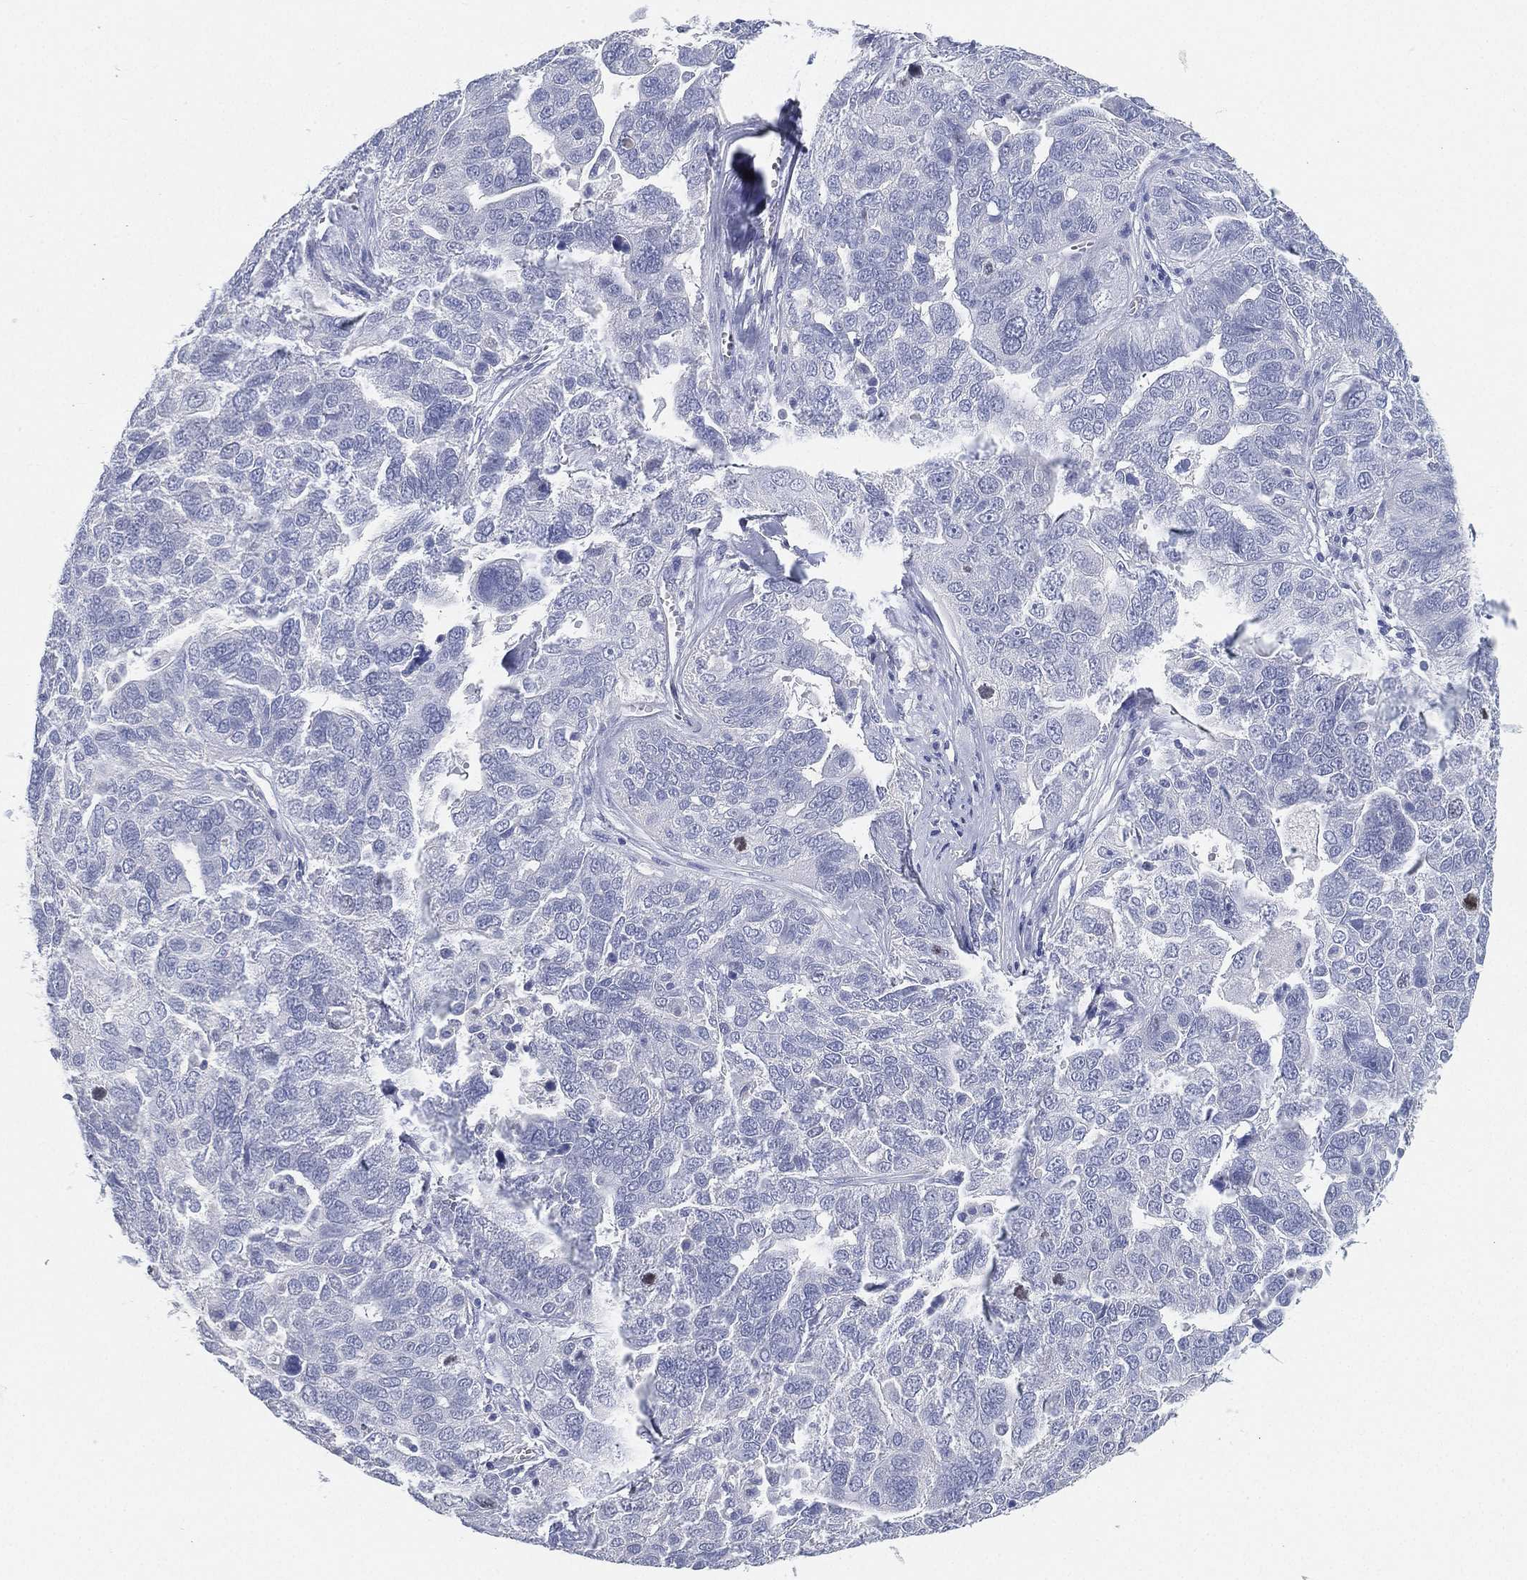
{"staining": {"intensity": "negative", "quantity": "none", "location": "none"}, "tissue": "ovarian cancer", "cell_type": "Tumor cells", "image_type": "cancer", "snomed": [{"axis": "morphology", "description": "Carcinoma, endometroid"}, {"axis": "topography", "description": "Soft tissue"}, {"axis": "topography", "description": "Ovary"}], "caption": "High power microscopy micrograph of an IHC photomicrograph of ovarian cancer, revealing no significant expression in tumor cells.", "gene": "FAM187B", "patient": {"sex": "female", "age": 52}}